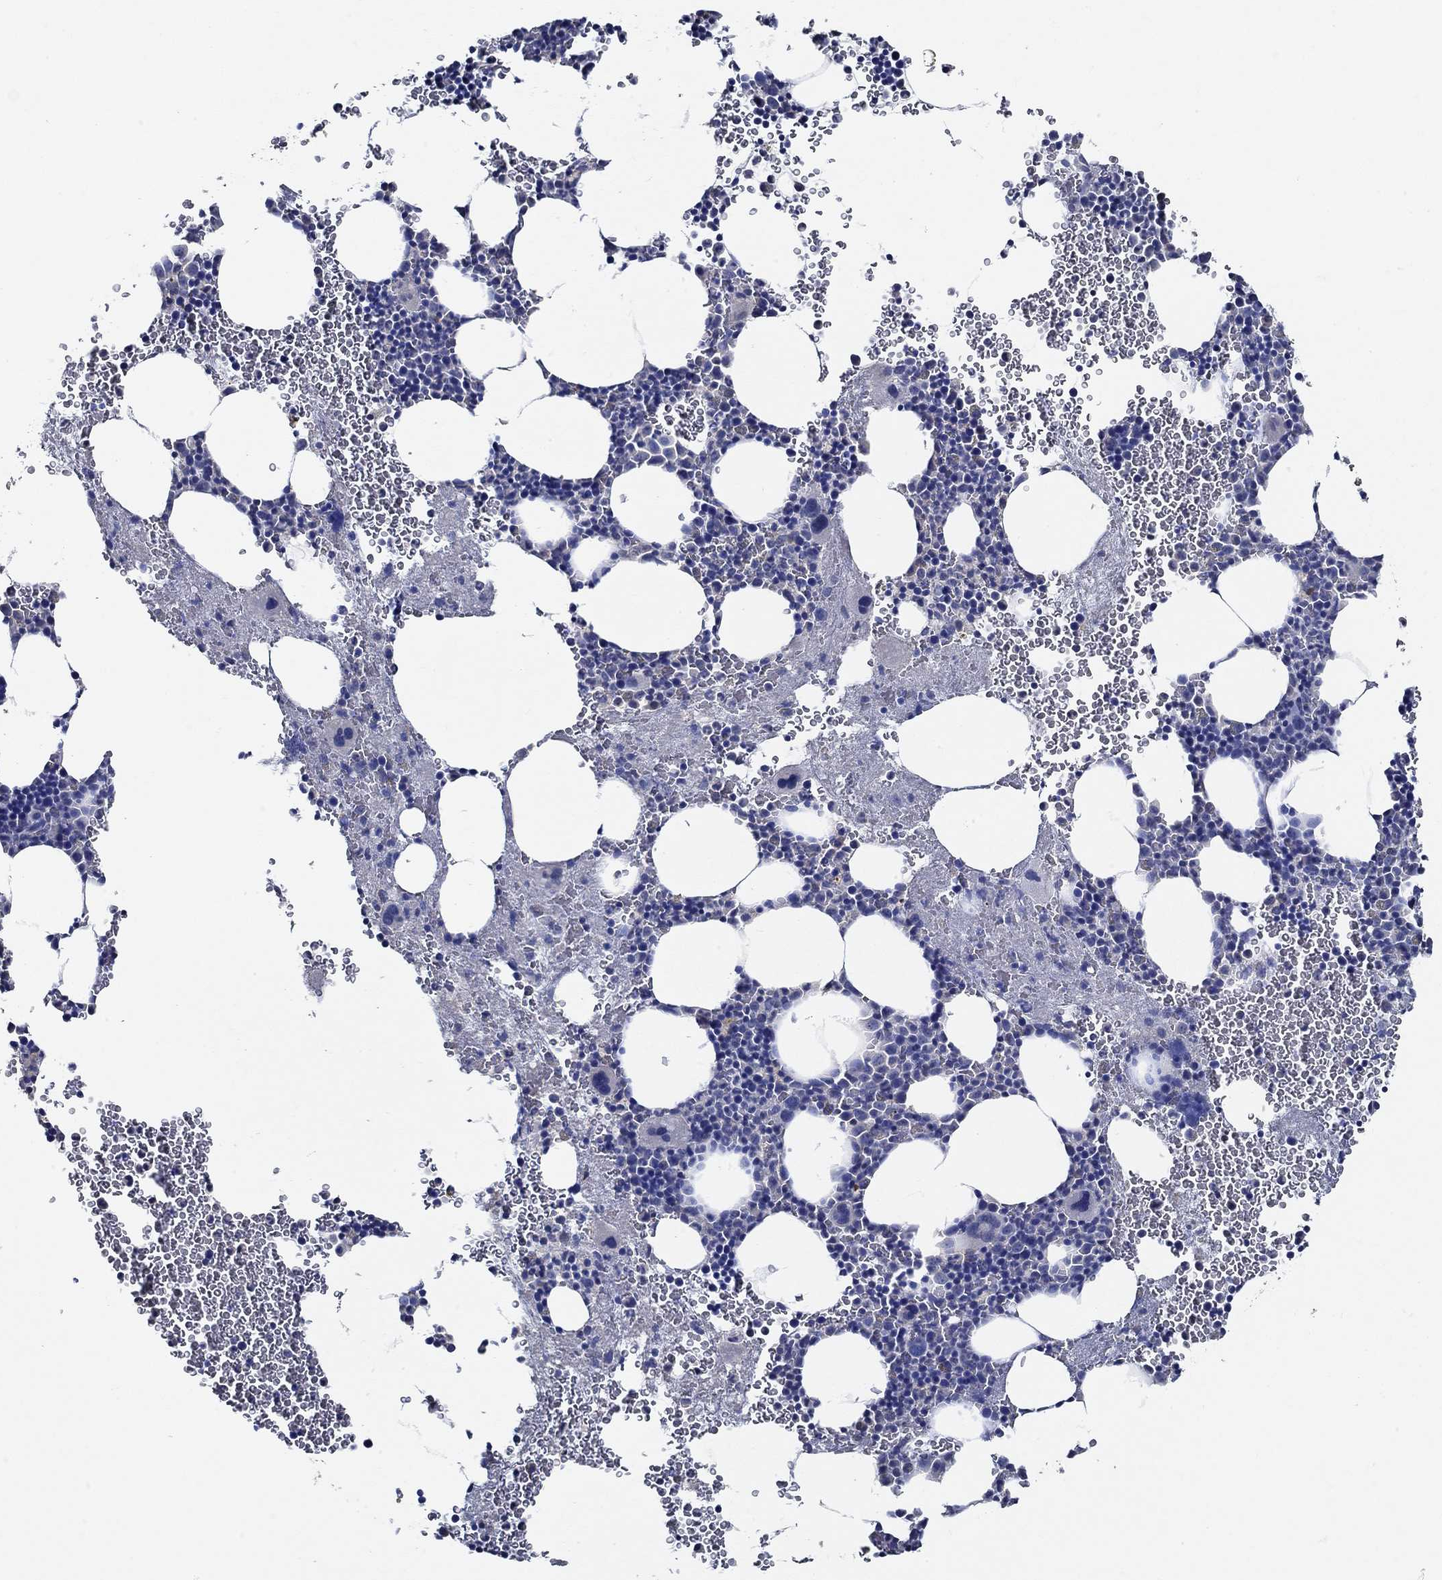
{"staining": {"intensity": "negative", "quantity": "none", "location": "none"}, "tissue": "bone marrow", "cell_type": "Hematopoietic cells", "image_type": "normal", "snomed": [{"axis": "morphology", "description": "Normal tissue, NOS"}, {"axis": "topography", "description": "Bone marrow"}], "caption": "Bone marrow stained for a protein using immunohistochemistry exhibits no positivity hematopoietic cells.", "gene": "DOCK3", "patient": {"sex": "male", "age": 50}}